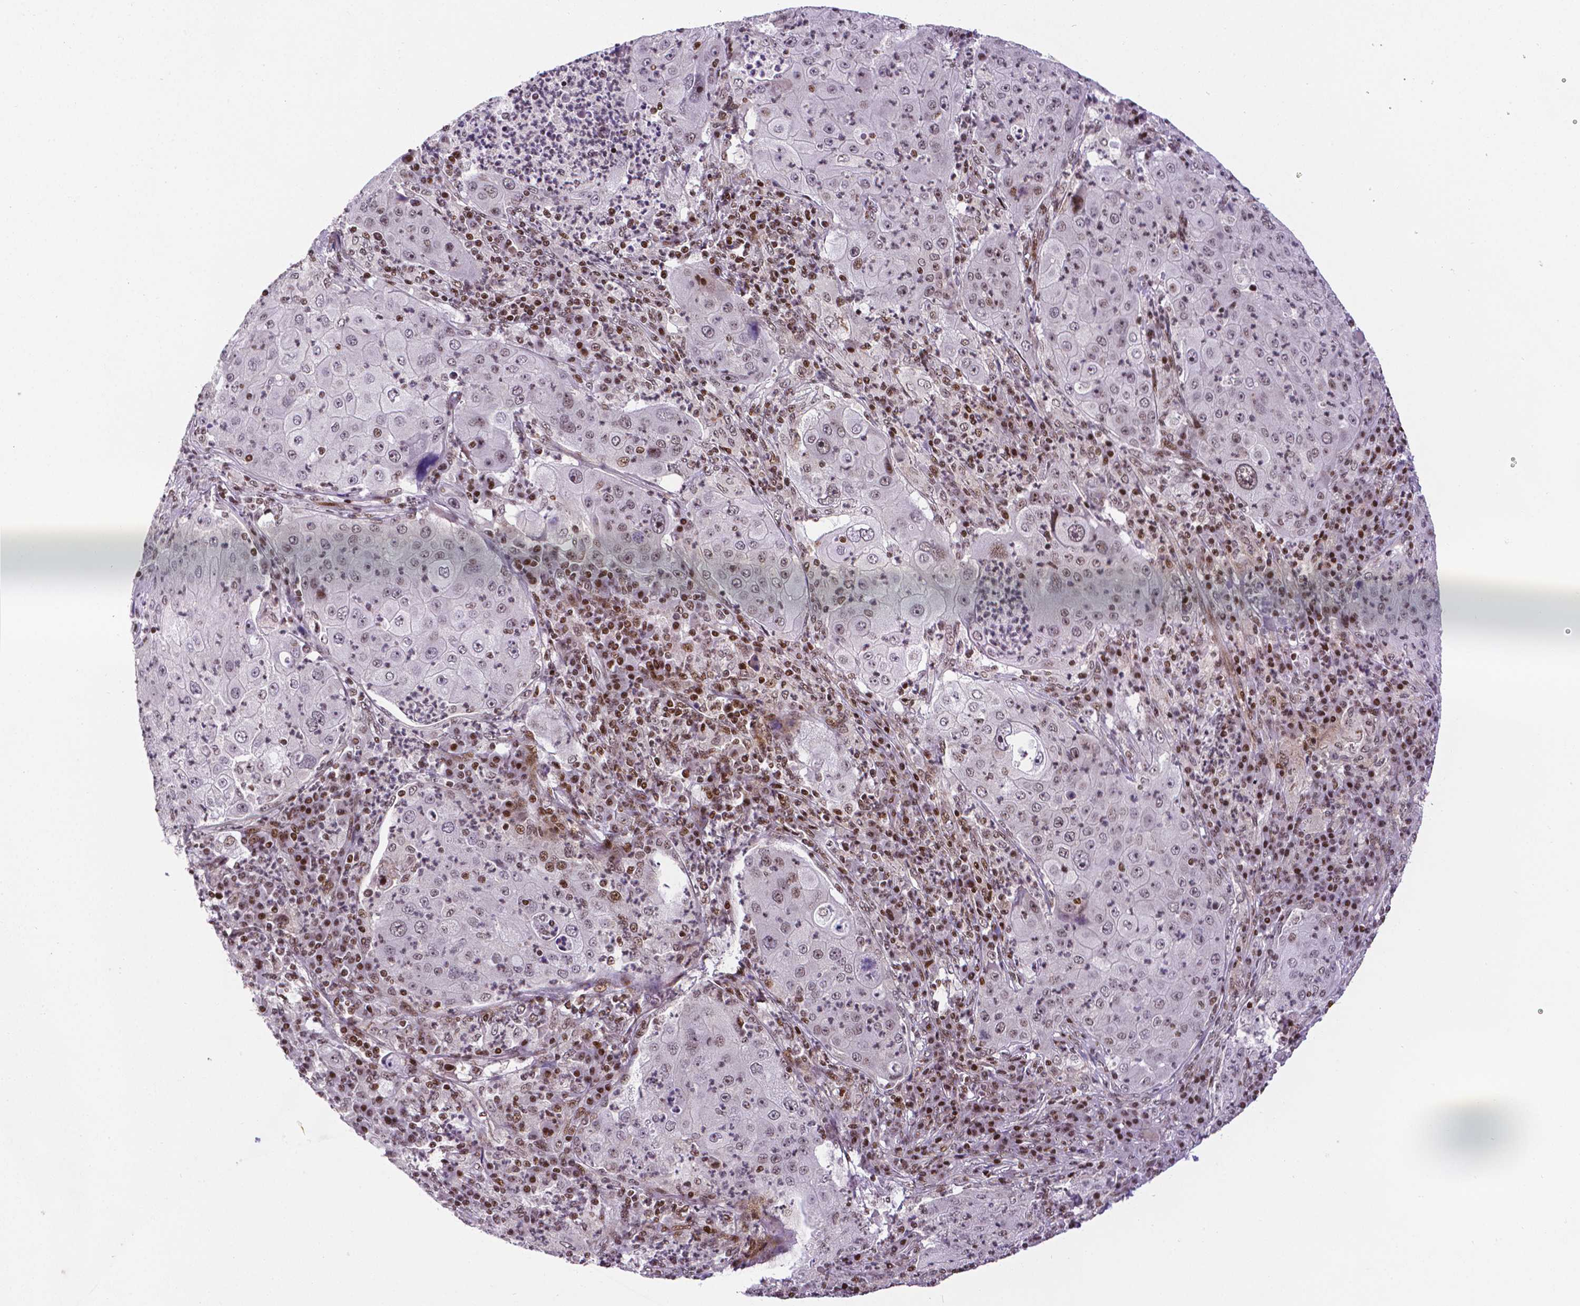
{"staining": {"intensity": "negative", "quantity": "none", "location": "none"}, "tissue": "lung cancer", "cell_type": "Tumor cells", "image_type": "cancer", "snomed": [{"axis": "morphology", "description": "Squamous cell carcinoma, NOS"}, {"axis": "topography", "description": "Lung"}], "caption": "This histopathology image is of lung cancer stained with immunohistochemistry to label a protein in brown with the nuclei are counter-stained blue. There is no positivity in tumor cells.", "gene": "CTCF", "patient": {"sex": "female", "age": 59}}